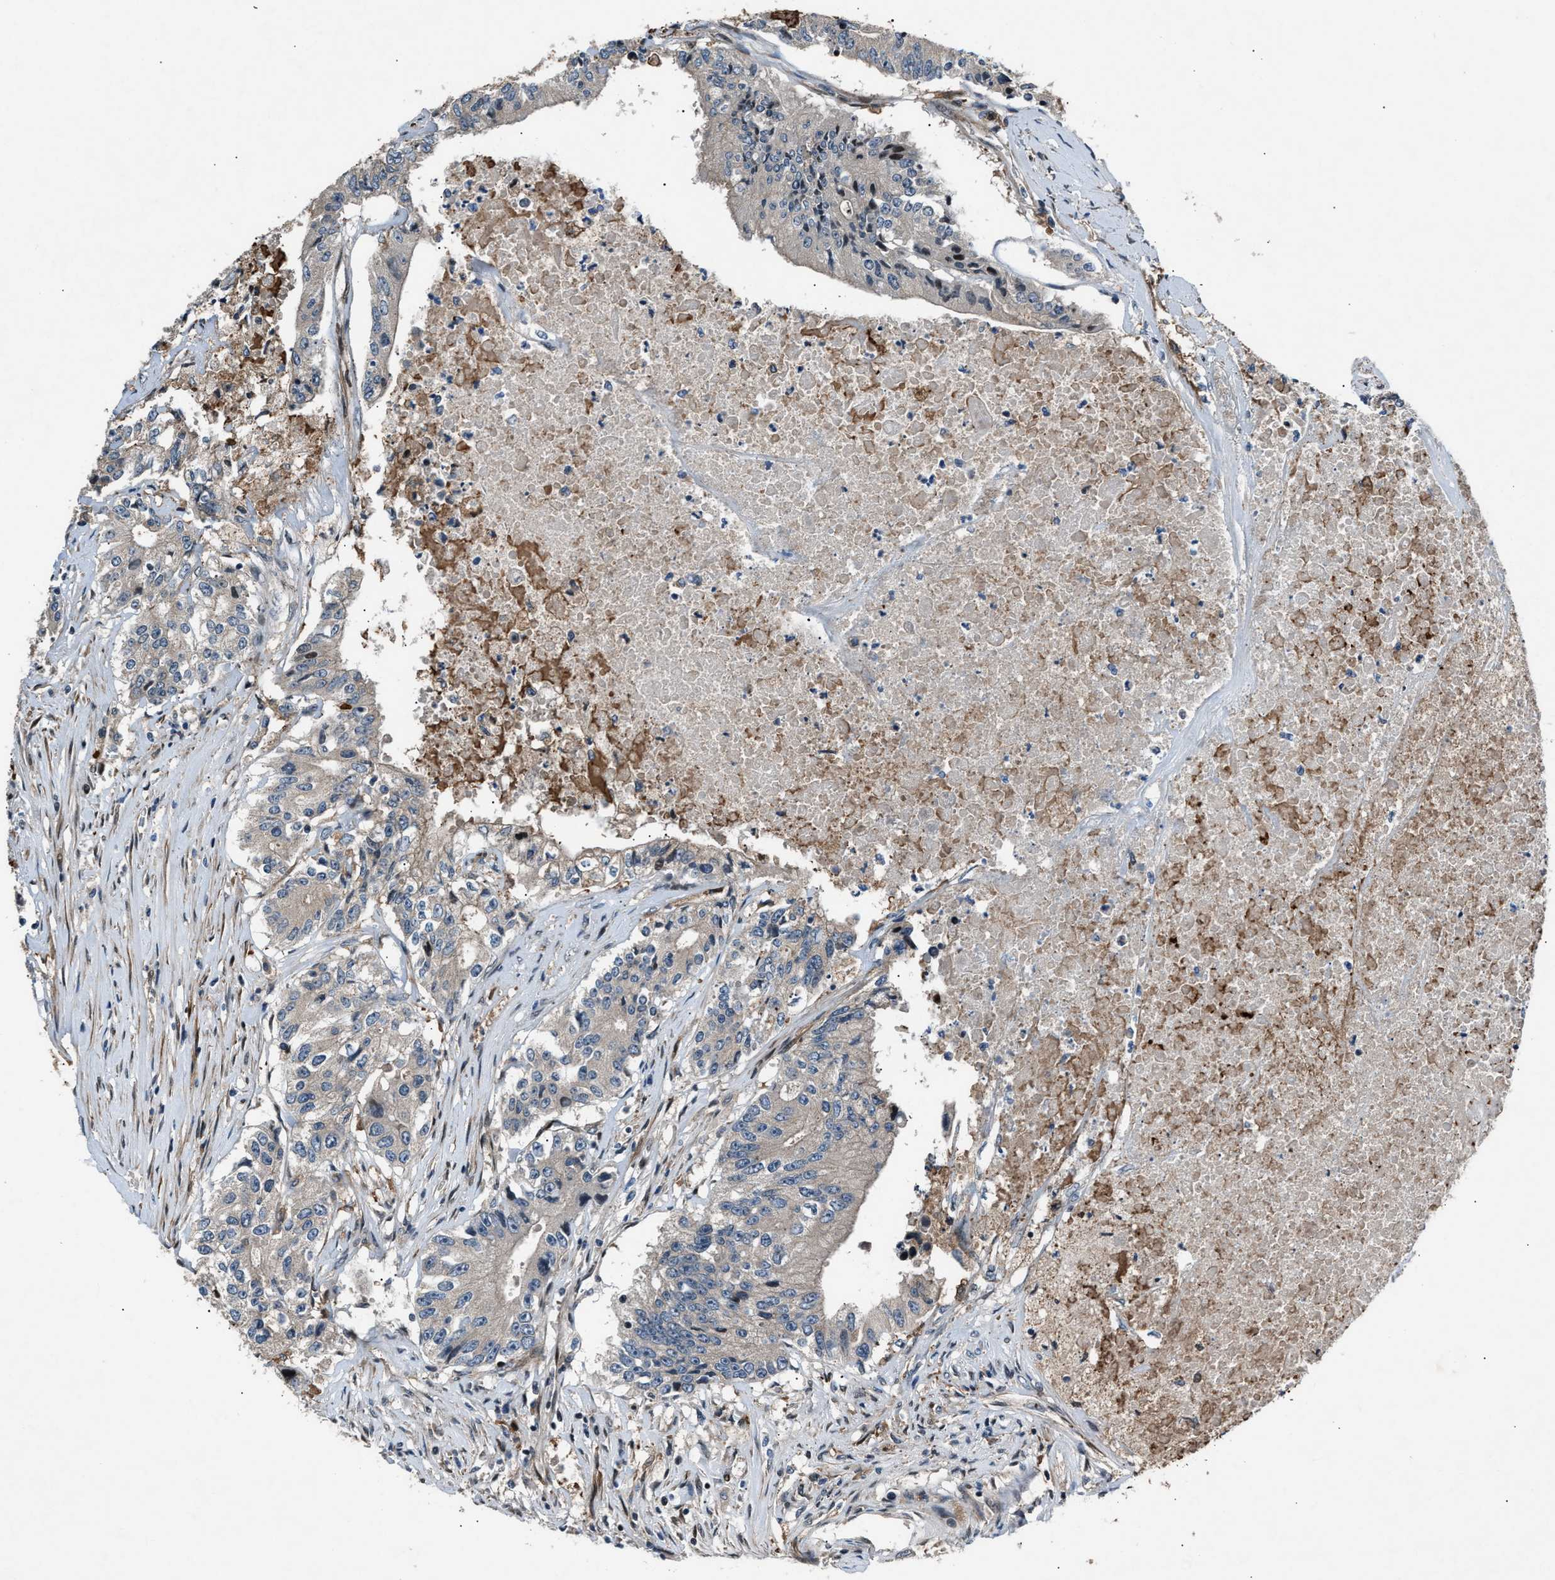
{"staining": {"intensity": "negative", "quantity": "none", "location": "none"}, "tissue": "colorectal cancer", "cell_type": "Tumor cells", "image_type": "cancer", "snomed": [{"axis": "morphology", "description": "Adenocarcinoma, NOS"}, {"axis": "topography", "description": "Colon"}], "caption": "DAB immunohistochemical staining of colorectal adenocarcinoma shows no significant expression in tumor cells.", "gene": "DYNC2I1", "patient": {"sex": "female", "age": 77}}